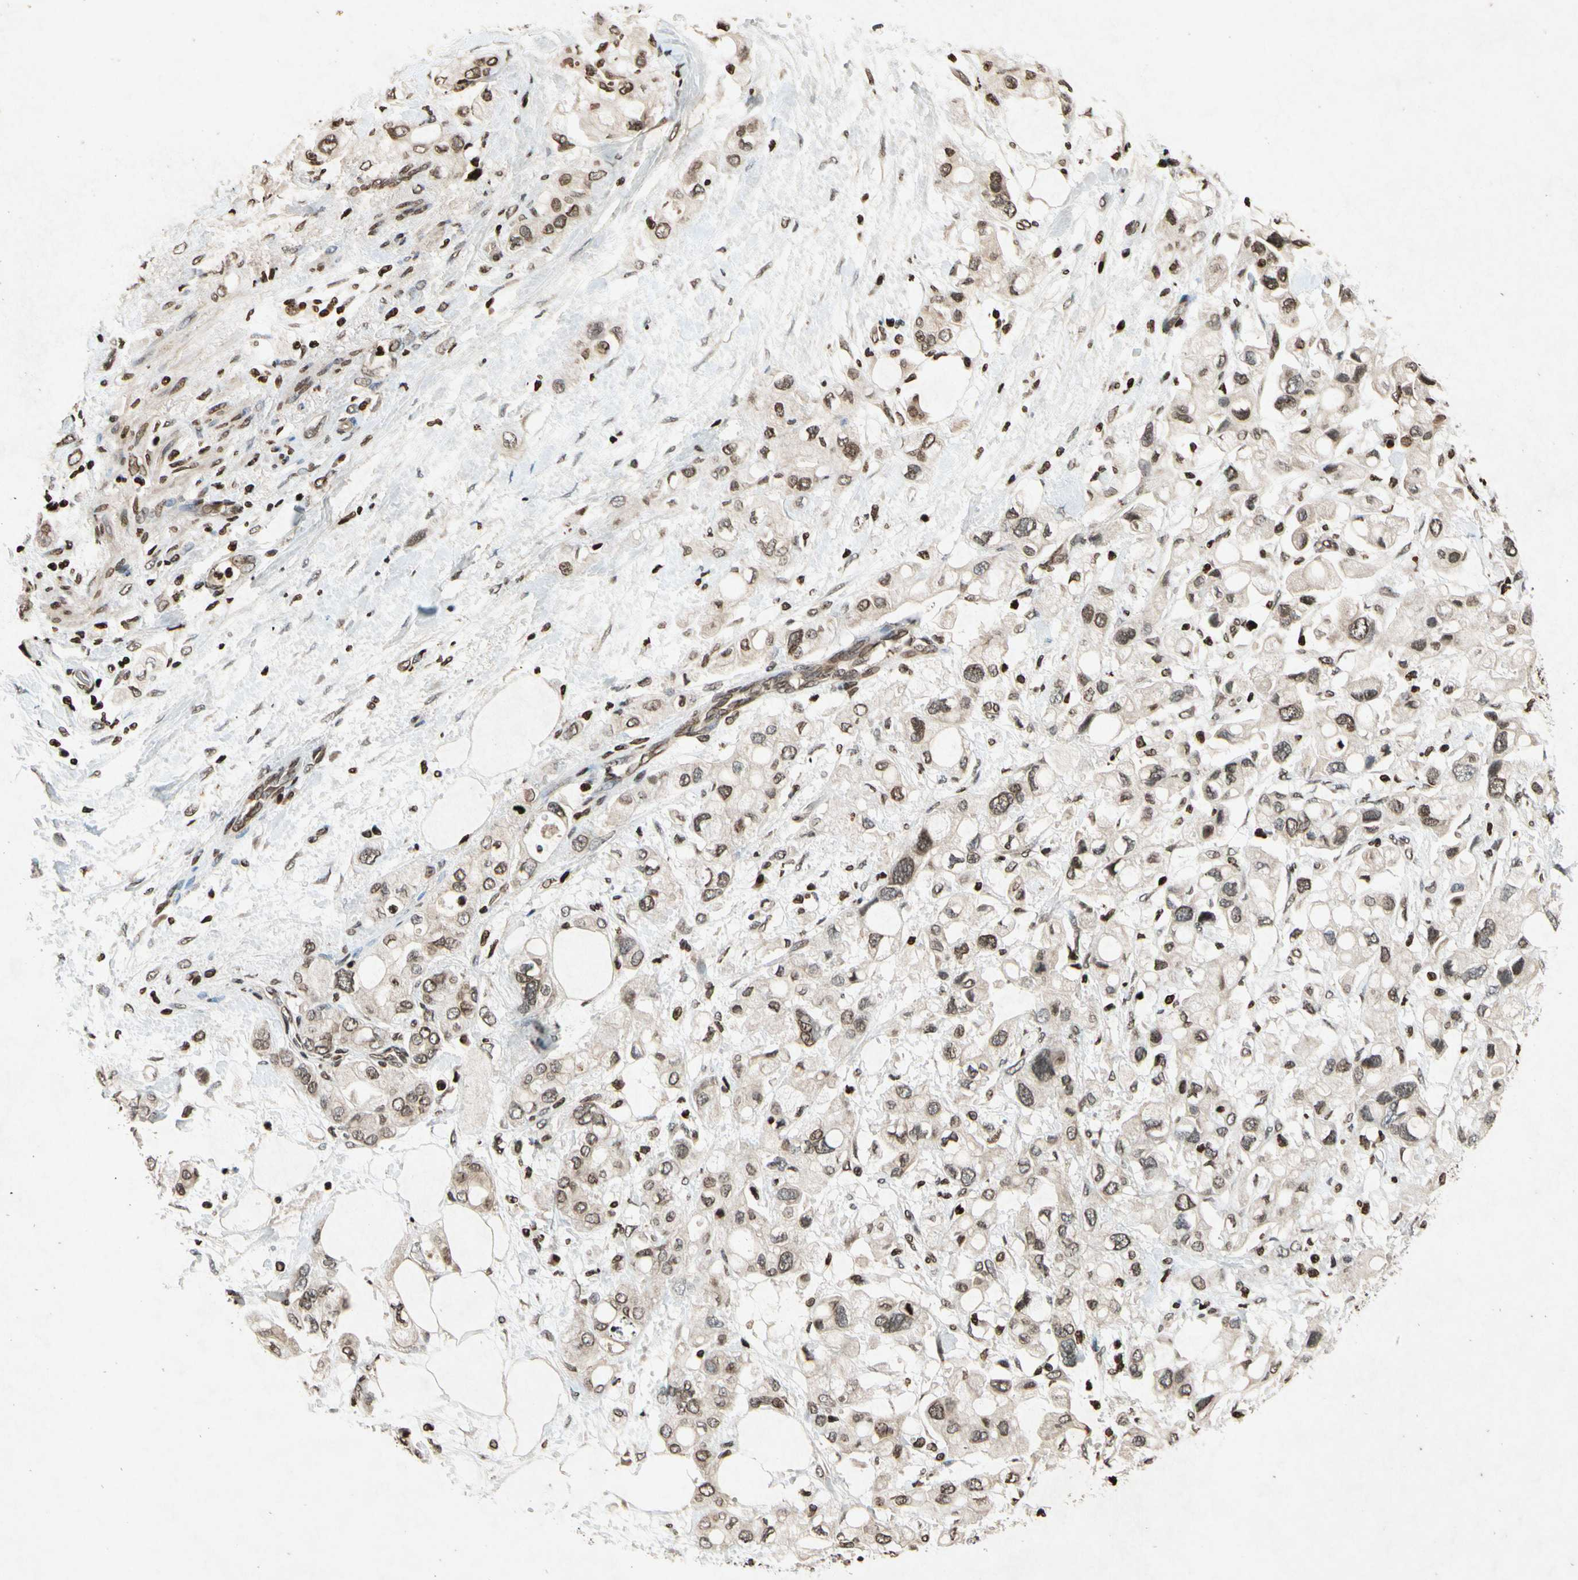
{"staining": {"intensity": "weak", "quantity": ">75%", "location": "nuclear"}, "tissue": "pancreatic cancer", "cell_type": "Tumor cells", "image_type": "cancer", "snomed": [{"axis": "morphology", "description": "Adenocarcinoma, NOS"}, {"axis": "topography", "description": "Pancreas"}], "caption": "Human adenocarcinoma (pancreatic) stained for a protein (brown) displays weak nuclear positive staining in approximately >75% of tumor cells.", "gene": "HOXB3", "patient": {"sex": "female", "age": 56}}